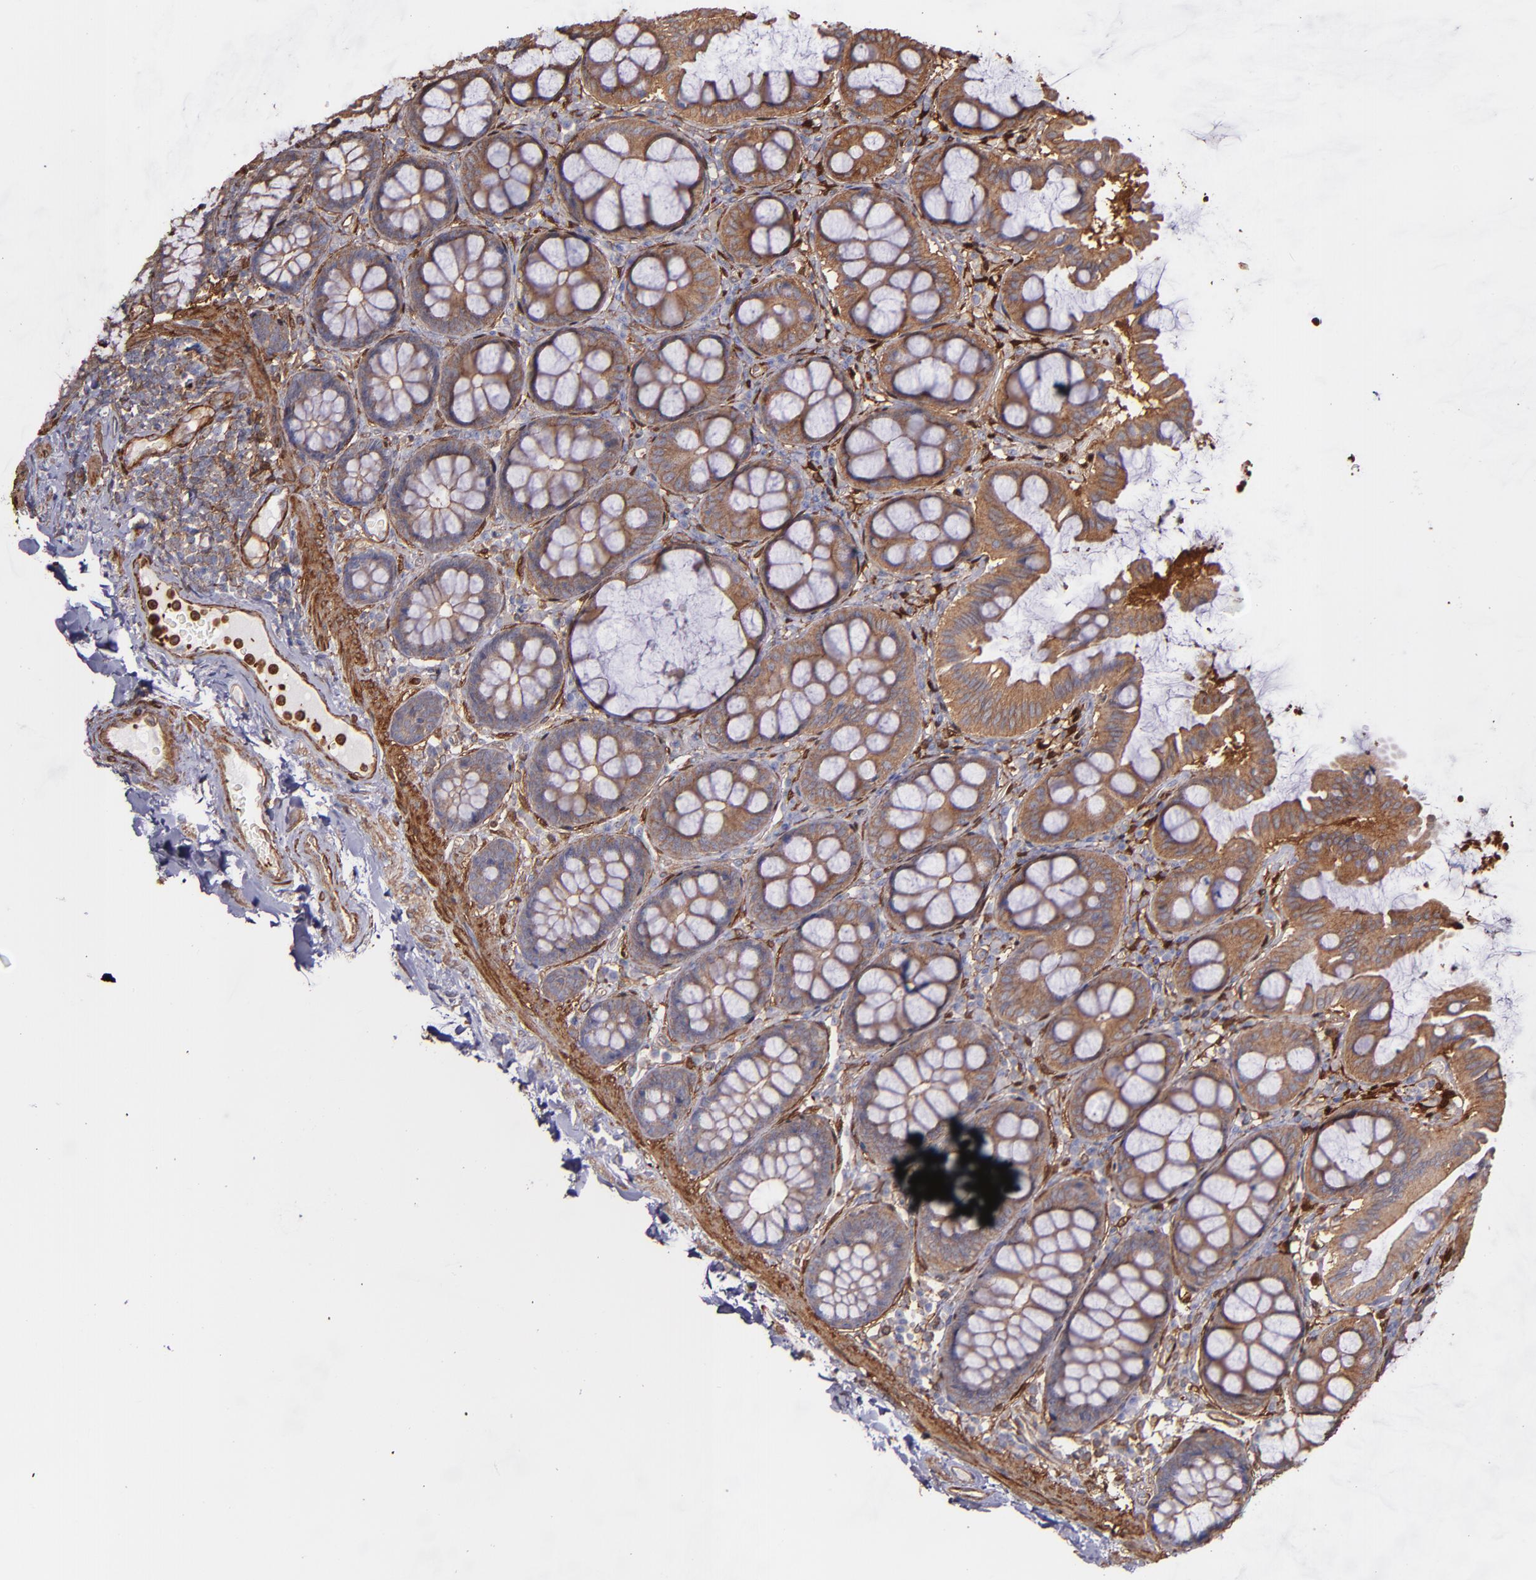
{"staining": {"intensity": "moderate", "quantity": ">75%", "location": "cytoplasmic/membranous"}, "tissue": "colon", "cell_type": "Endothelial cells", "image_type": "normal", "snomed": [{"axis": "morphology", "description": "Normal tissue, NOS"}, {"axis": "topography", "description": "Colon"}], "caption": "Immunohistochemistry micrograph of unremarkable colon stained for a protein (brown), which demonstrates medium levels of moderate cytoplasmic/membranous staining in about >75% of endothelial cells.", "gene": "VCL", "patient": {"sex": "female", "age": 61}}